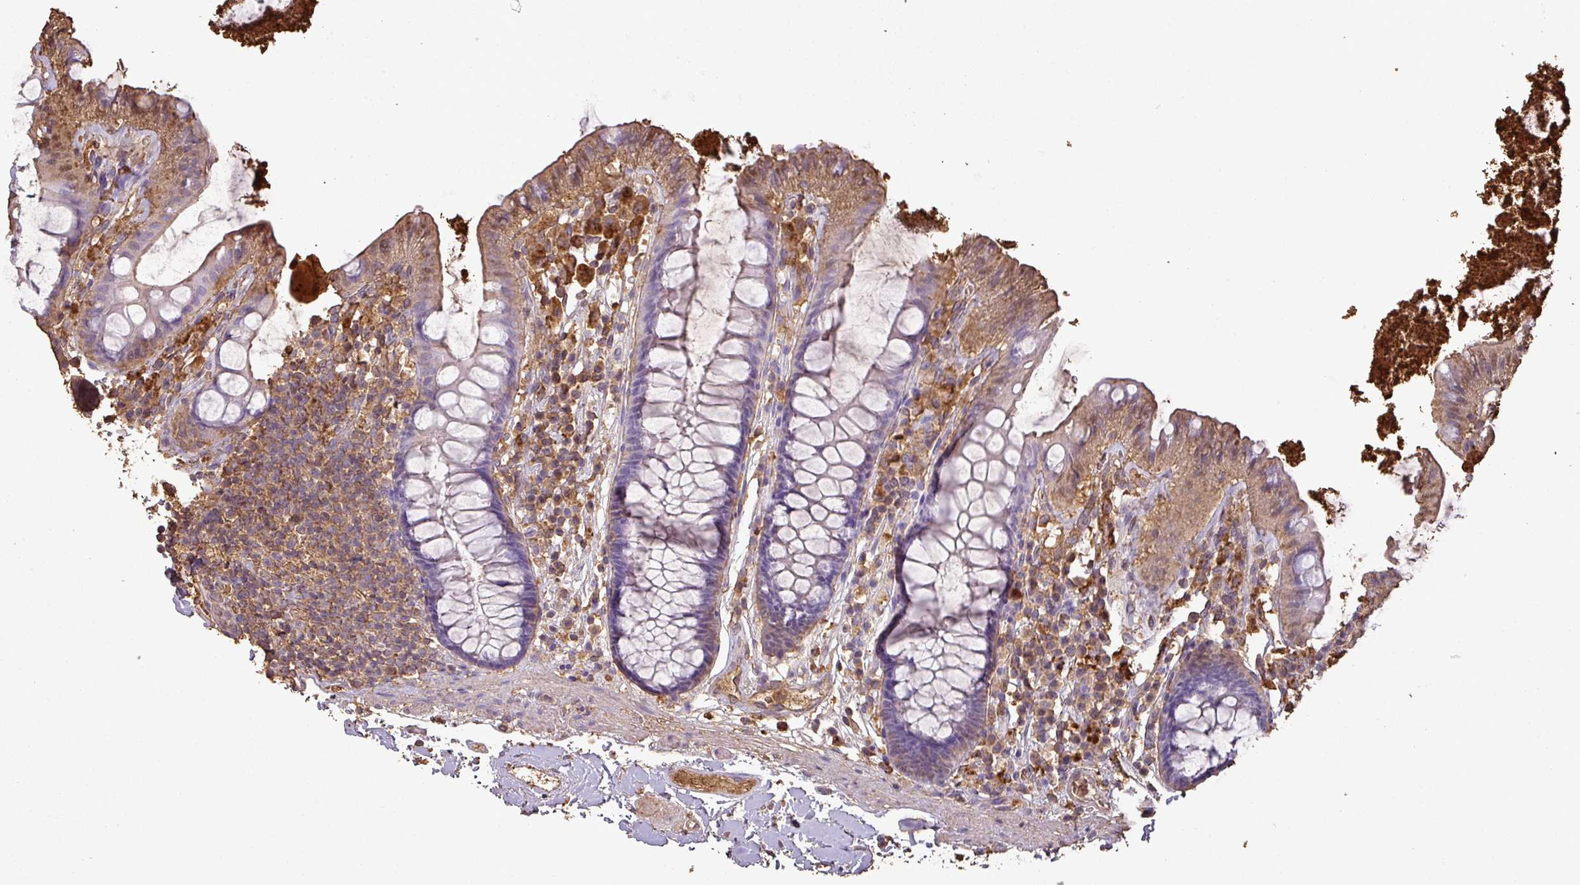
{"staining": {"intensity": "weak", "quantity": ">75%", "location": "cytoplasmic/membranous"}, "tissue": "colon", "cell_type": "Endothelial cells", "image_type": "normal", "snomed": [{"axis": "morphology", "description": "Normal tissue, NOS"}, {"axis": "topography", "description": "Colon"}], "caption": "A brown stain labels weak cytoplasmic/membranous positivity of a protein in endothelial cells of unremarkable colon. (Stains: DAB in brown, nuclei in blue, Microscopy: brightfield microscopy at high magnification).", "gene": "ATAT1", "patient": {"sex": "male", "age": 84}}